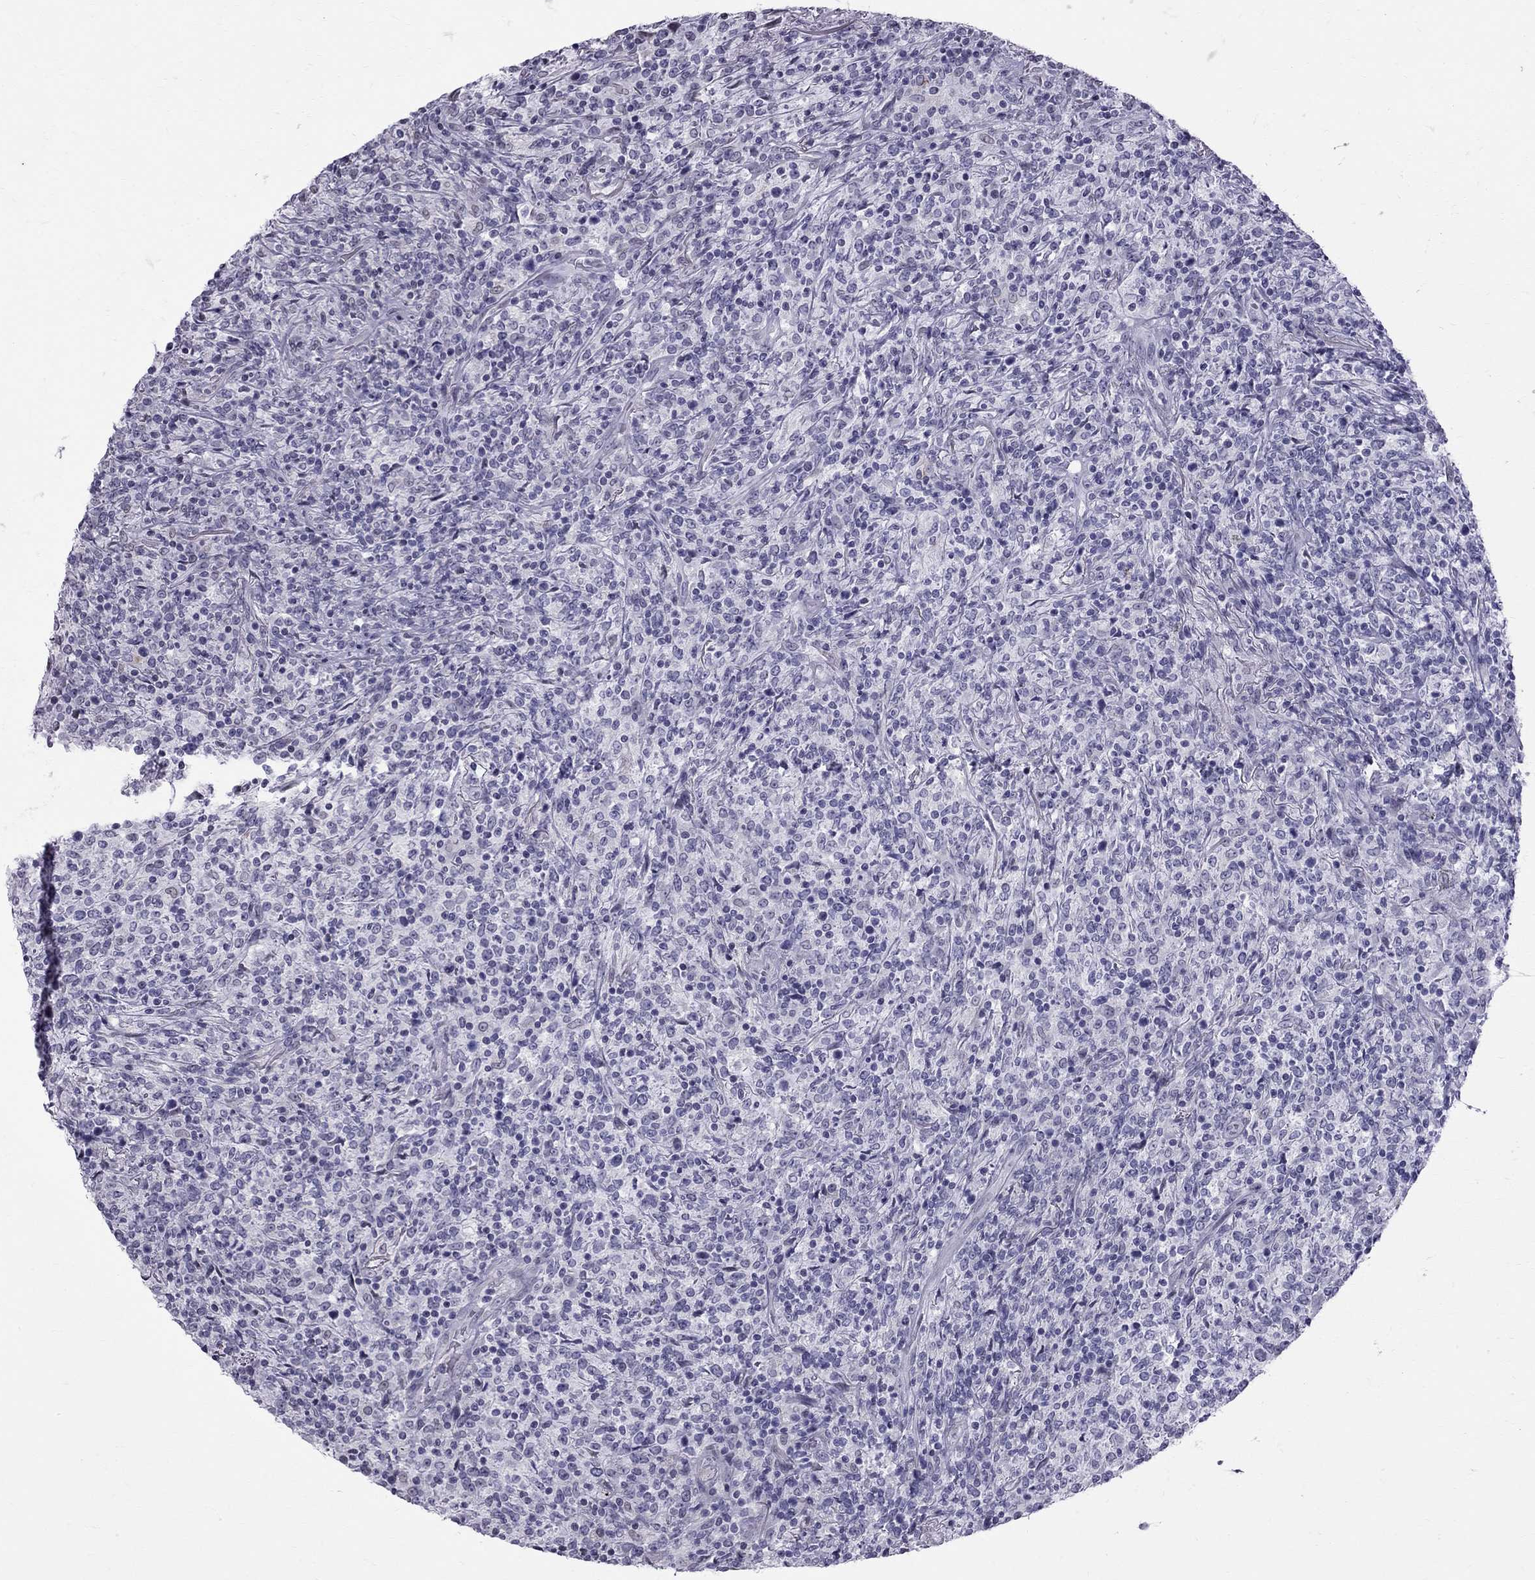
{"staining": {"intensity": "negative", "quantity": "none", "location": "none"}, "tissue": "lymphoma", "cell_type": "Tumor cells", "image_type": "cancer", "snomed": [{"axis": "morphology", "description": "Malignant lymphoma, non-Hodgkin's type, High grade"}, {"axis": "topography", "description": "Lung"}], "caption": "Tumor cells are negative for brown protein staining in high-grade malignant lymphoma, non-Hodgkin's type.", "gene": "MUC15", "patient": {"sex": "male", "age": 79}}